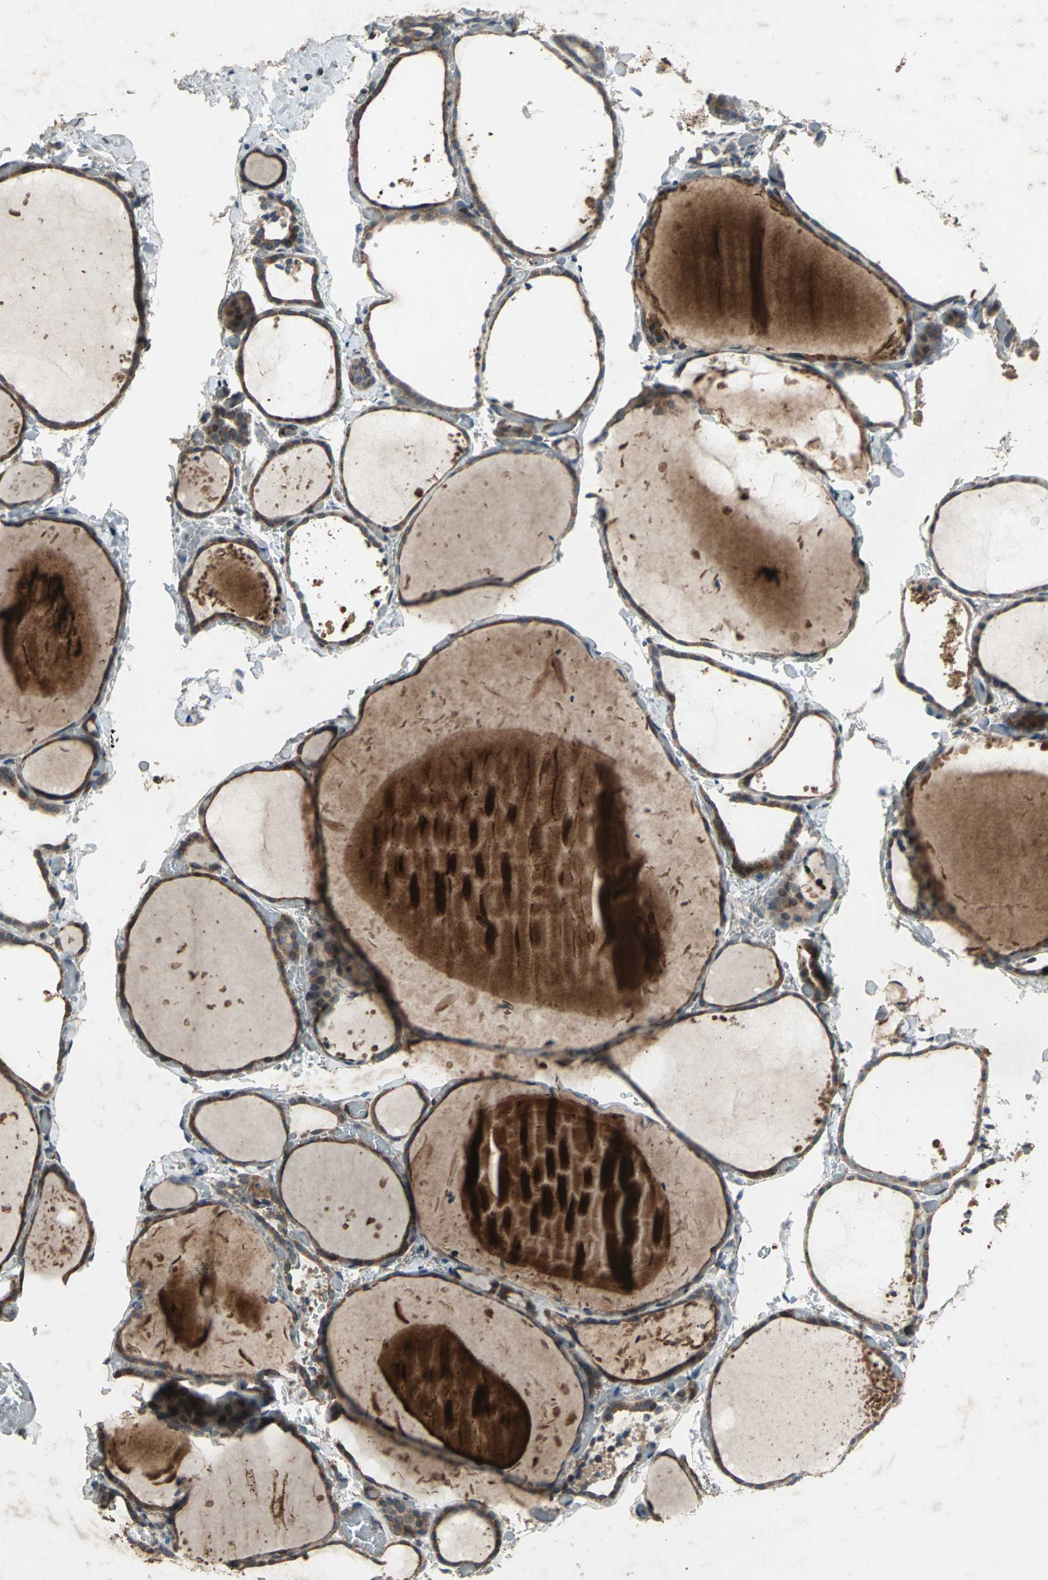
{"staining": {"intensity": "strong", "quantity": ">75%", "location": "cytoplasmic/membranous"}, "tissue": "thyroid gland", "cell_type": "Glandular cells", "image_type": "normal", "snomed": [{"axis": "morphology", "description": "Normal tissue, NOS"}, {"axis": "topography", "description": "Thyroid gland"}], "caption": "IHC of unremarkable human thyroid gland displays high levels of strong cytoplasmic/membranous expression in about >75% of glandular cells. The staining is performed using DAB (3,3'-diaminobenzidine) brown chromogen to label protein expression. The nuclei are counter-stained blue using hematoxylin.", "gene": "SEPTIN4", "patient": {"sex": "female", "age": 22}}